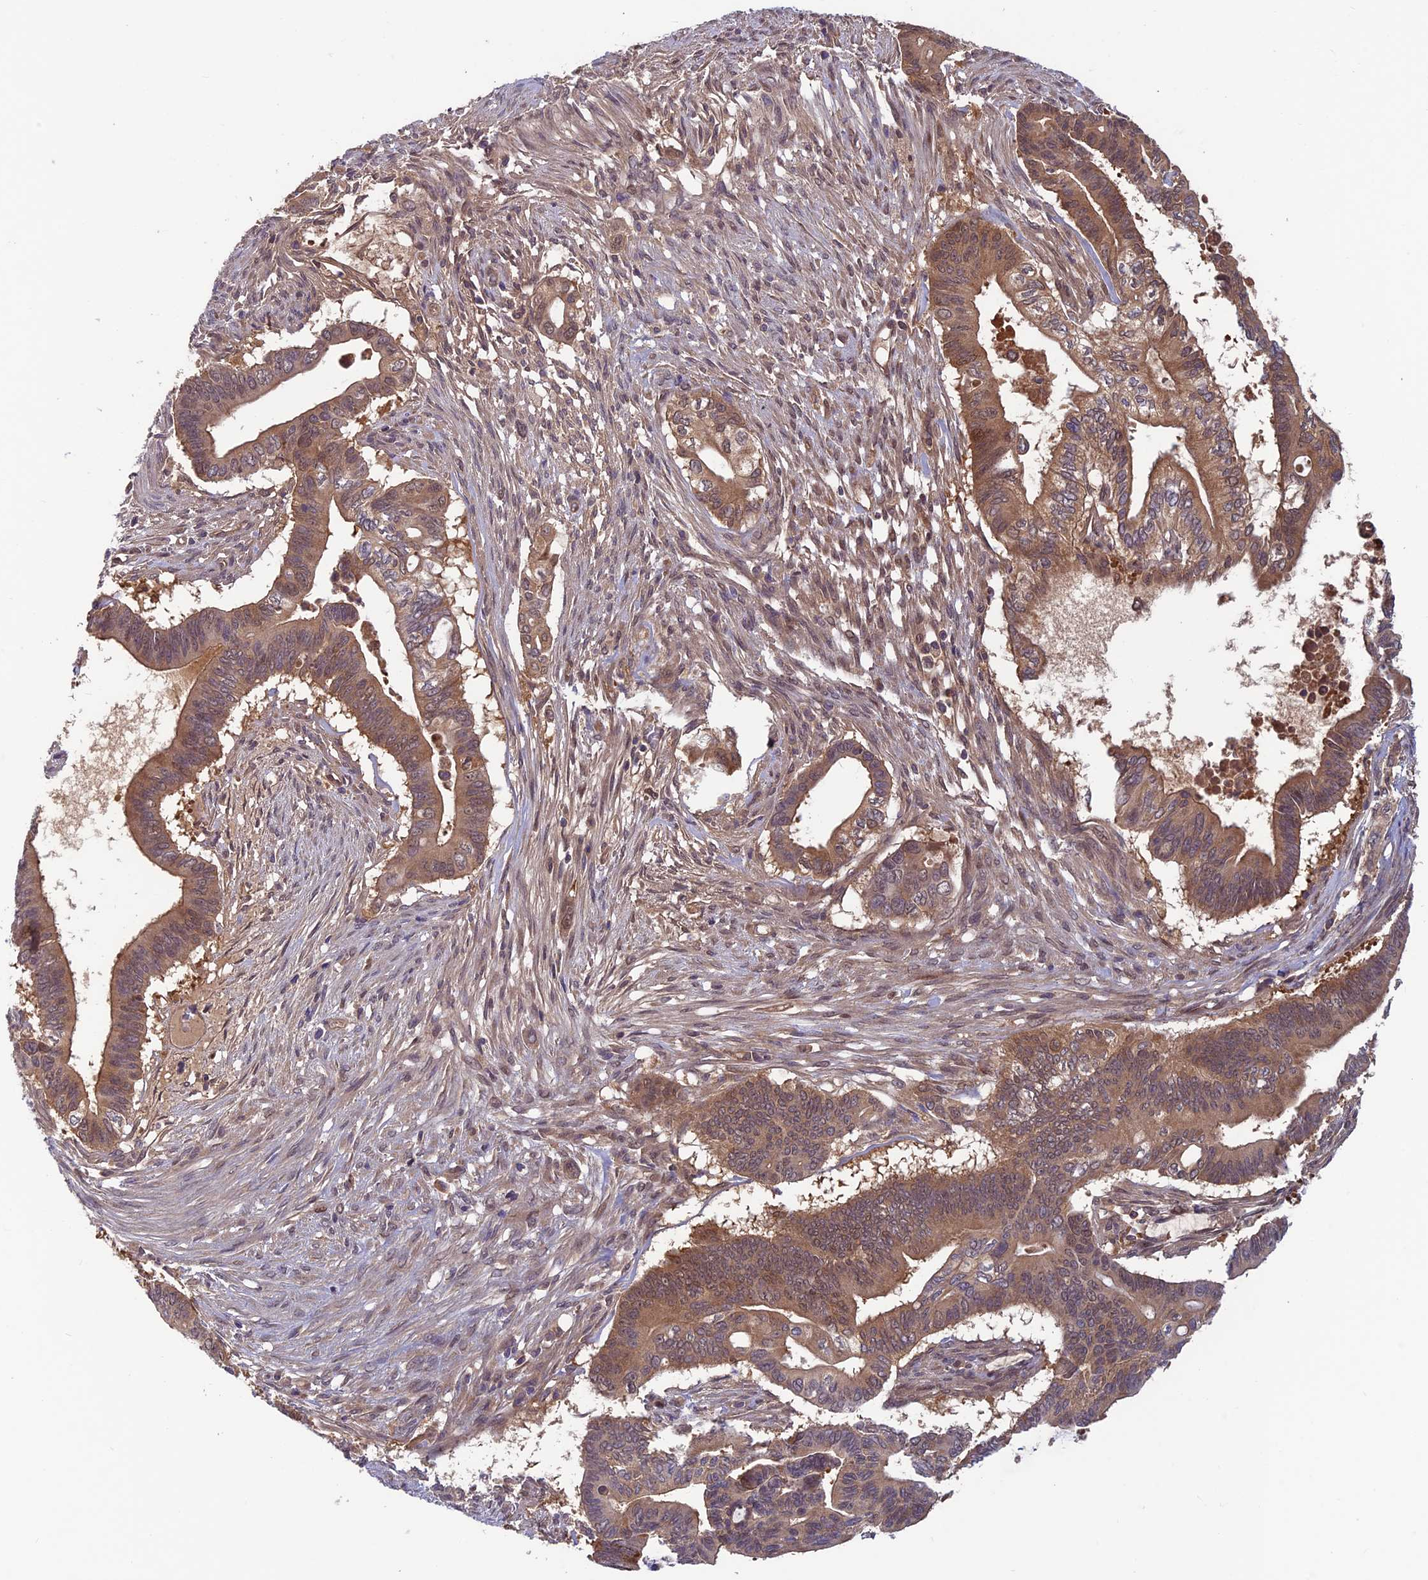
{"staining": {"intensity": "moderate", "quantity": ">75%", "location": "cytoplasmic/membranous,nuclear"}, "tissue": "pancreatic cancer", "cell_type": "Tumor cells", "image_type": "cancer", "snomed": [{"axis": "morphology", "description": "Adenocarcinoma, NOS"}, {"axis": "topography", "description": "Pancreas"}], "caption": "Human adenocarcinoma (pancreatic) stained with a brown dye displays moderate cytoplasmic/membranous and nuclear positive staining in about >75% of tumor cells.", "gene": "CCDC15", "patient": {"sex": "male", "age": 68}}